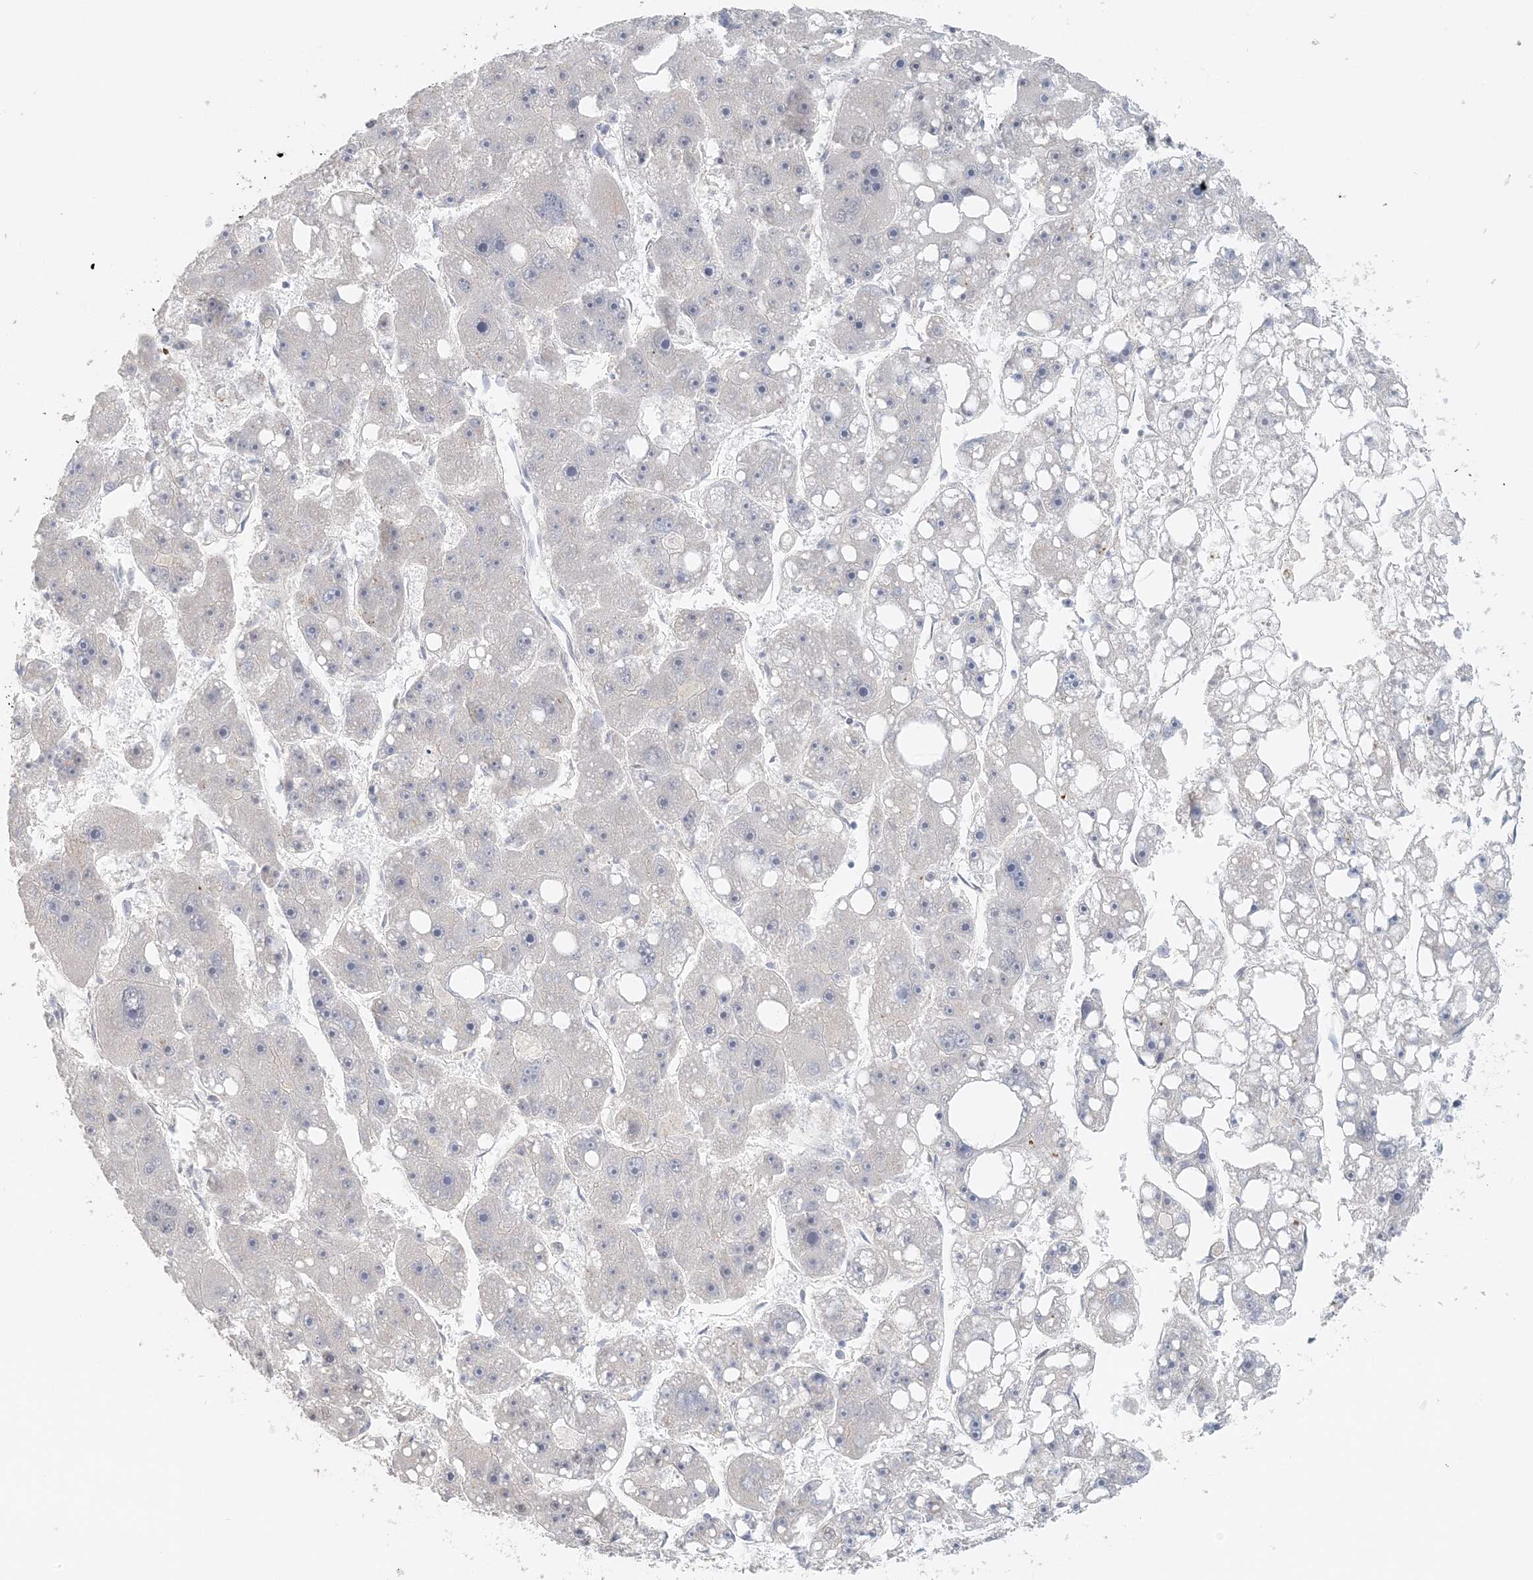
{"staining": {"intensity": "negative", "quantity": "none", "location": "none"}, "tissue": "liver cancer", "cell_type": "Tumor cells", "image_type": "cancer", "snomed": [{"axis": "morphology", "description": "Carcinoma, Hepatocellular, NOS"}, {"axis": "topography", "description": "Liver"}], "caption": "This is a micrograph of IHC staining of hepatocellular carcinoma (liver), which shows no positivity in tumor cells.", "gene": "ZCCHC4", "patient": {"sex": "female", "age": 61}}